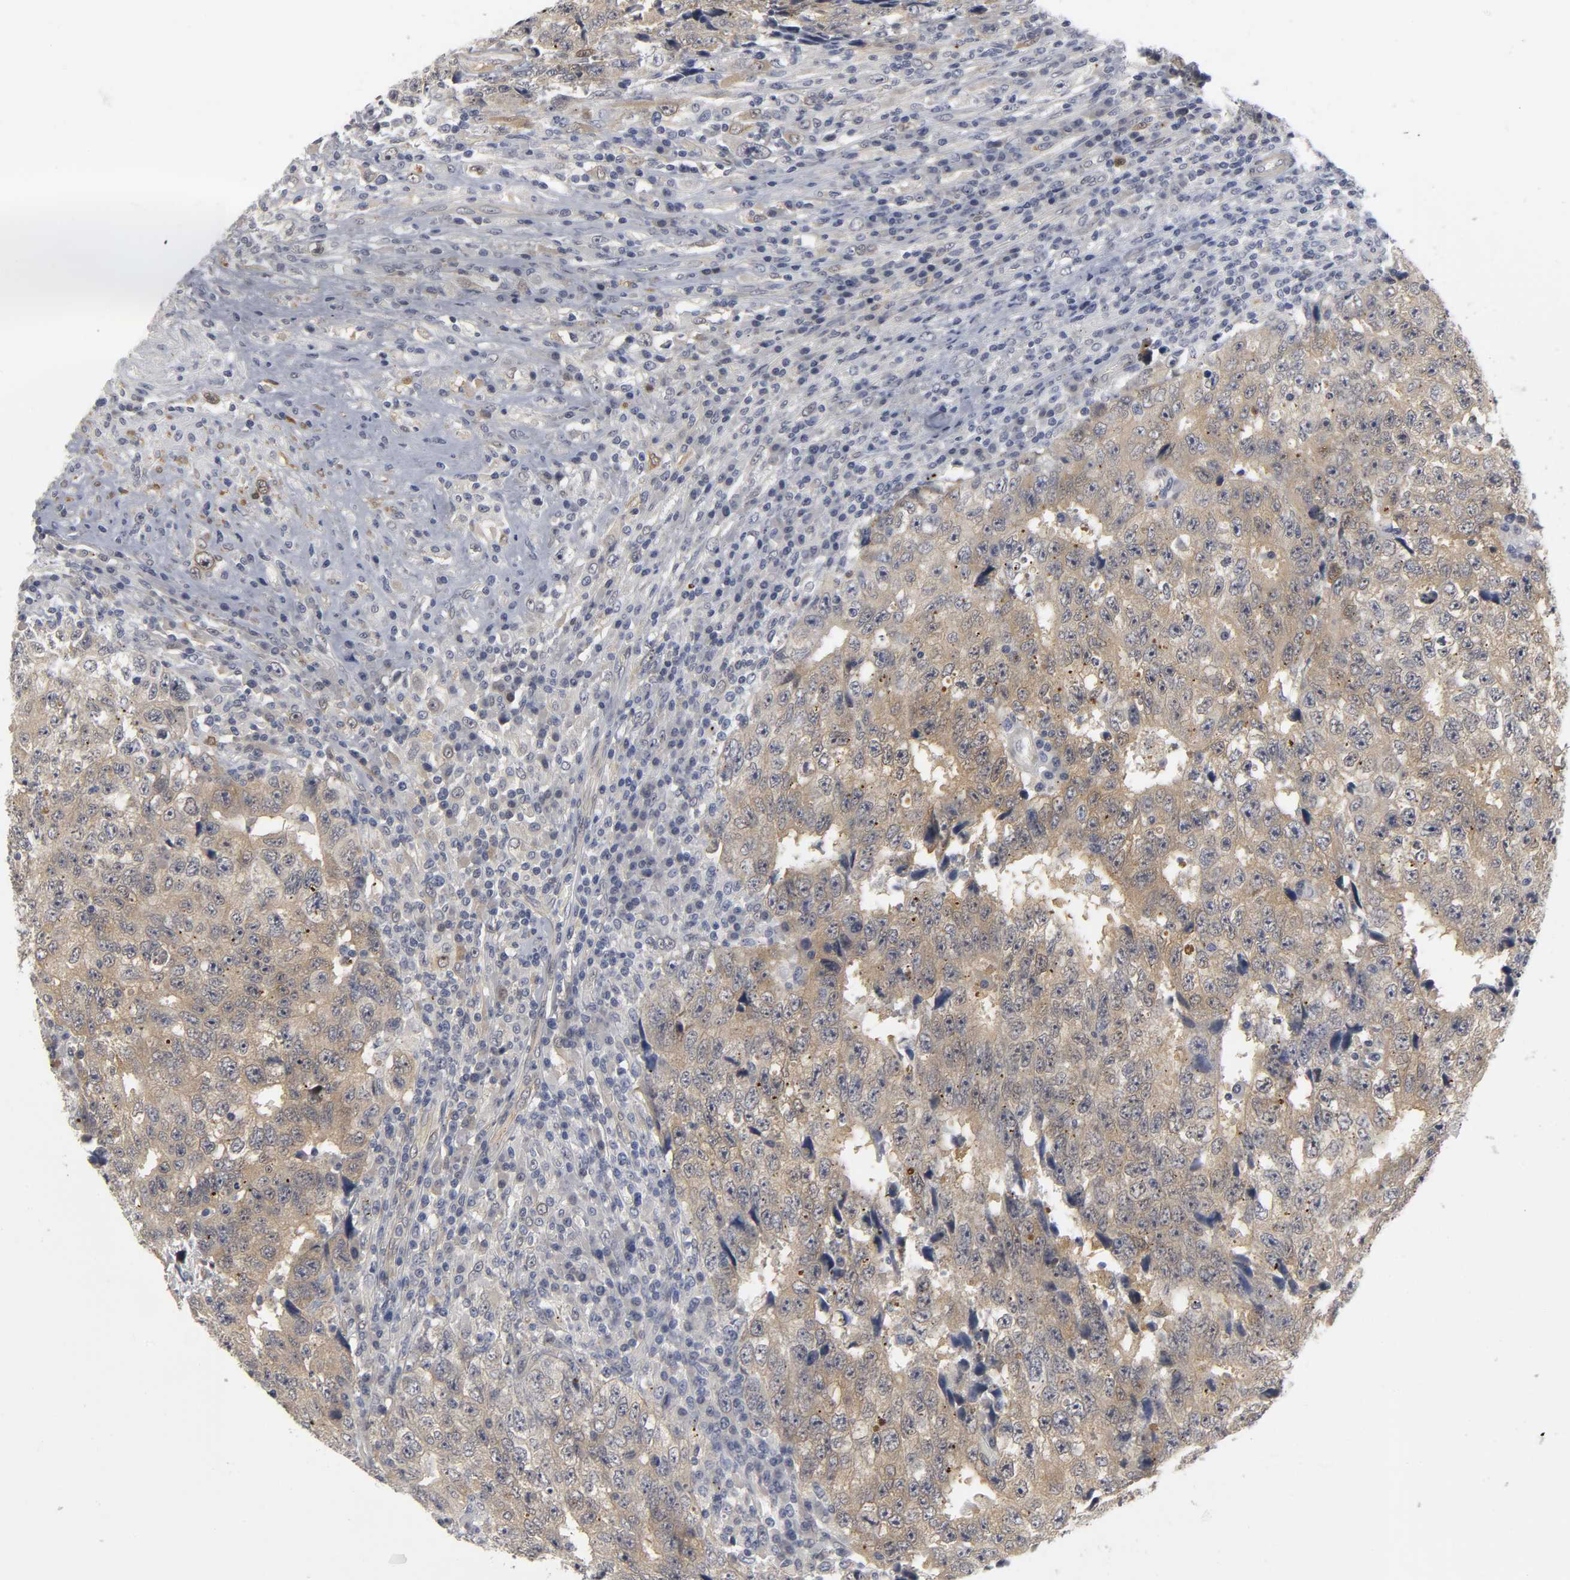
{"staining": {"intensity": "weak", "quantity": ">75%", "location": "cytoplasmic/membranous"}, "tissue": "testis cancer", "cell_type": "Tumor cells", "image_type": "cancer", "snomed": [{"axis": "morphology", "description": "Necrosis, NOS"}, {"axis": "morphology", "description": "Carcinoma, Embryonal, NOS"}, {"axis": "topography", "description": "Testis"}], "caption": "An immunohistochemistry (IHC) micrograph of neoplastic tissue is shown. Protein staining in brown shows weak cytoplasmic/membranous positivity in testis embryonal carcinoma within tumor cells.", "gene": "PDLIM3", "patient": {"sex": "male", "age": 19}}